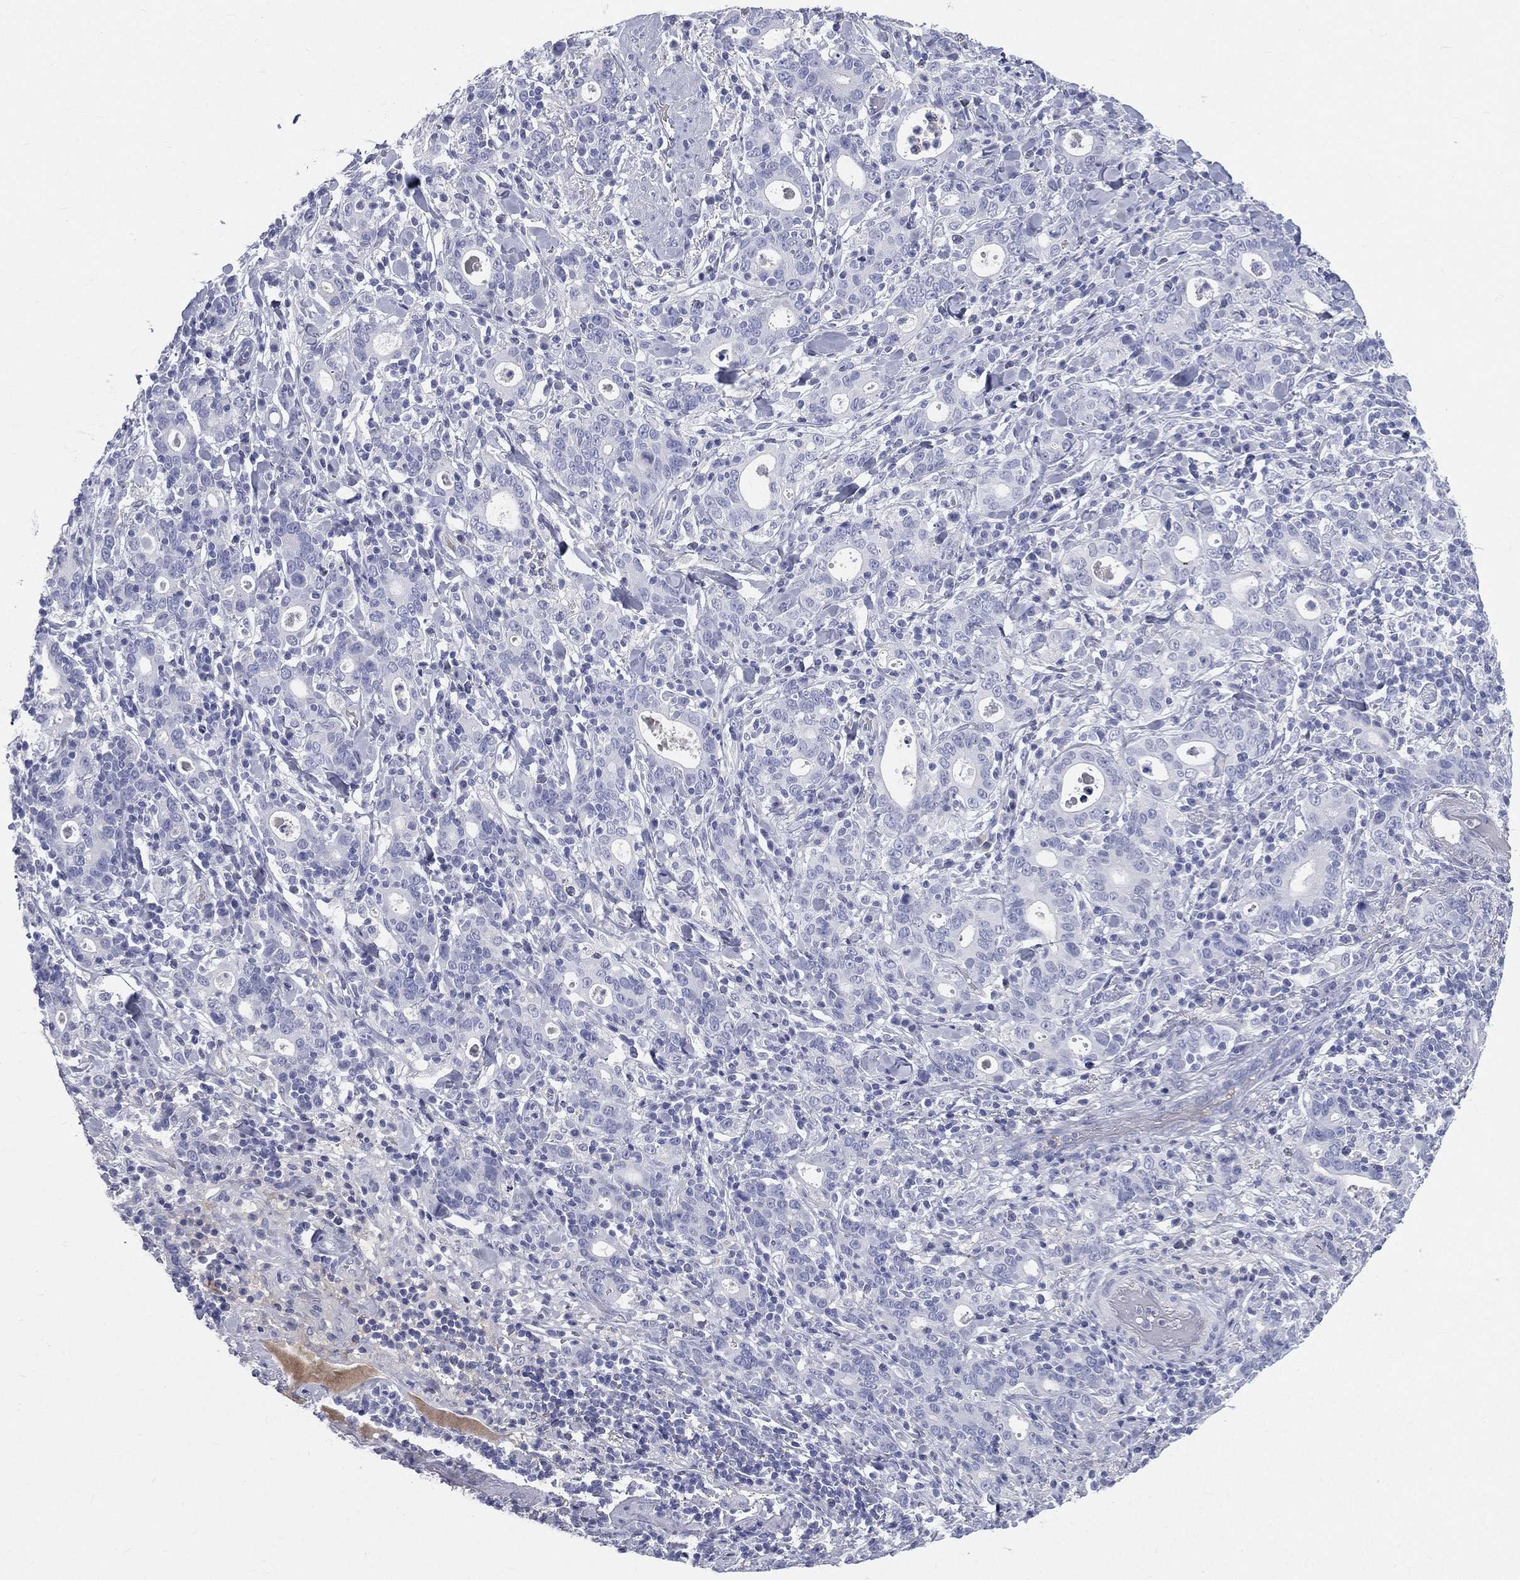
{"staining": {"intensity": "negative", "quantity": "none", "location": "none"}, "tissue": "stomach cancer", "cell_type": "Tumor cells", "image_type": "cancer", "snomed": [{"axis": "morphology", "description": "Adenocarcinoma, NOS"}, {"axis": "topography", "description": "Stomach"}], "caption": "The photomicrograph demonstrates no staining of tumor cells in stomach cancer. The staining is performed using DAB (3,3'-diaminobenzidine) brown chromogen with nuclei counter-stained in using hematoxylin.", "gene": "HP", "patient": {"sex": "male", "age": 79}}